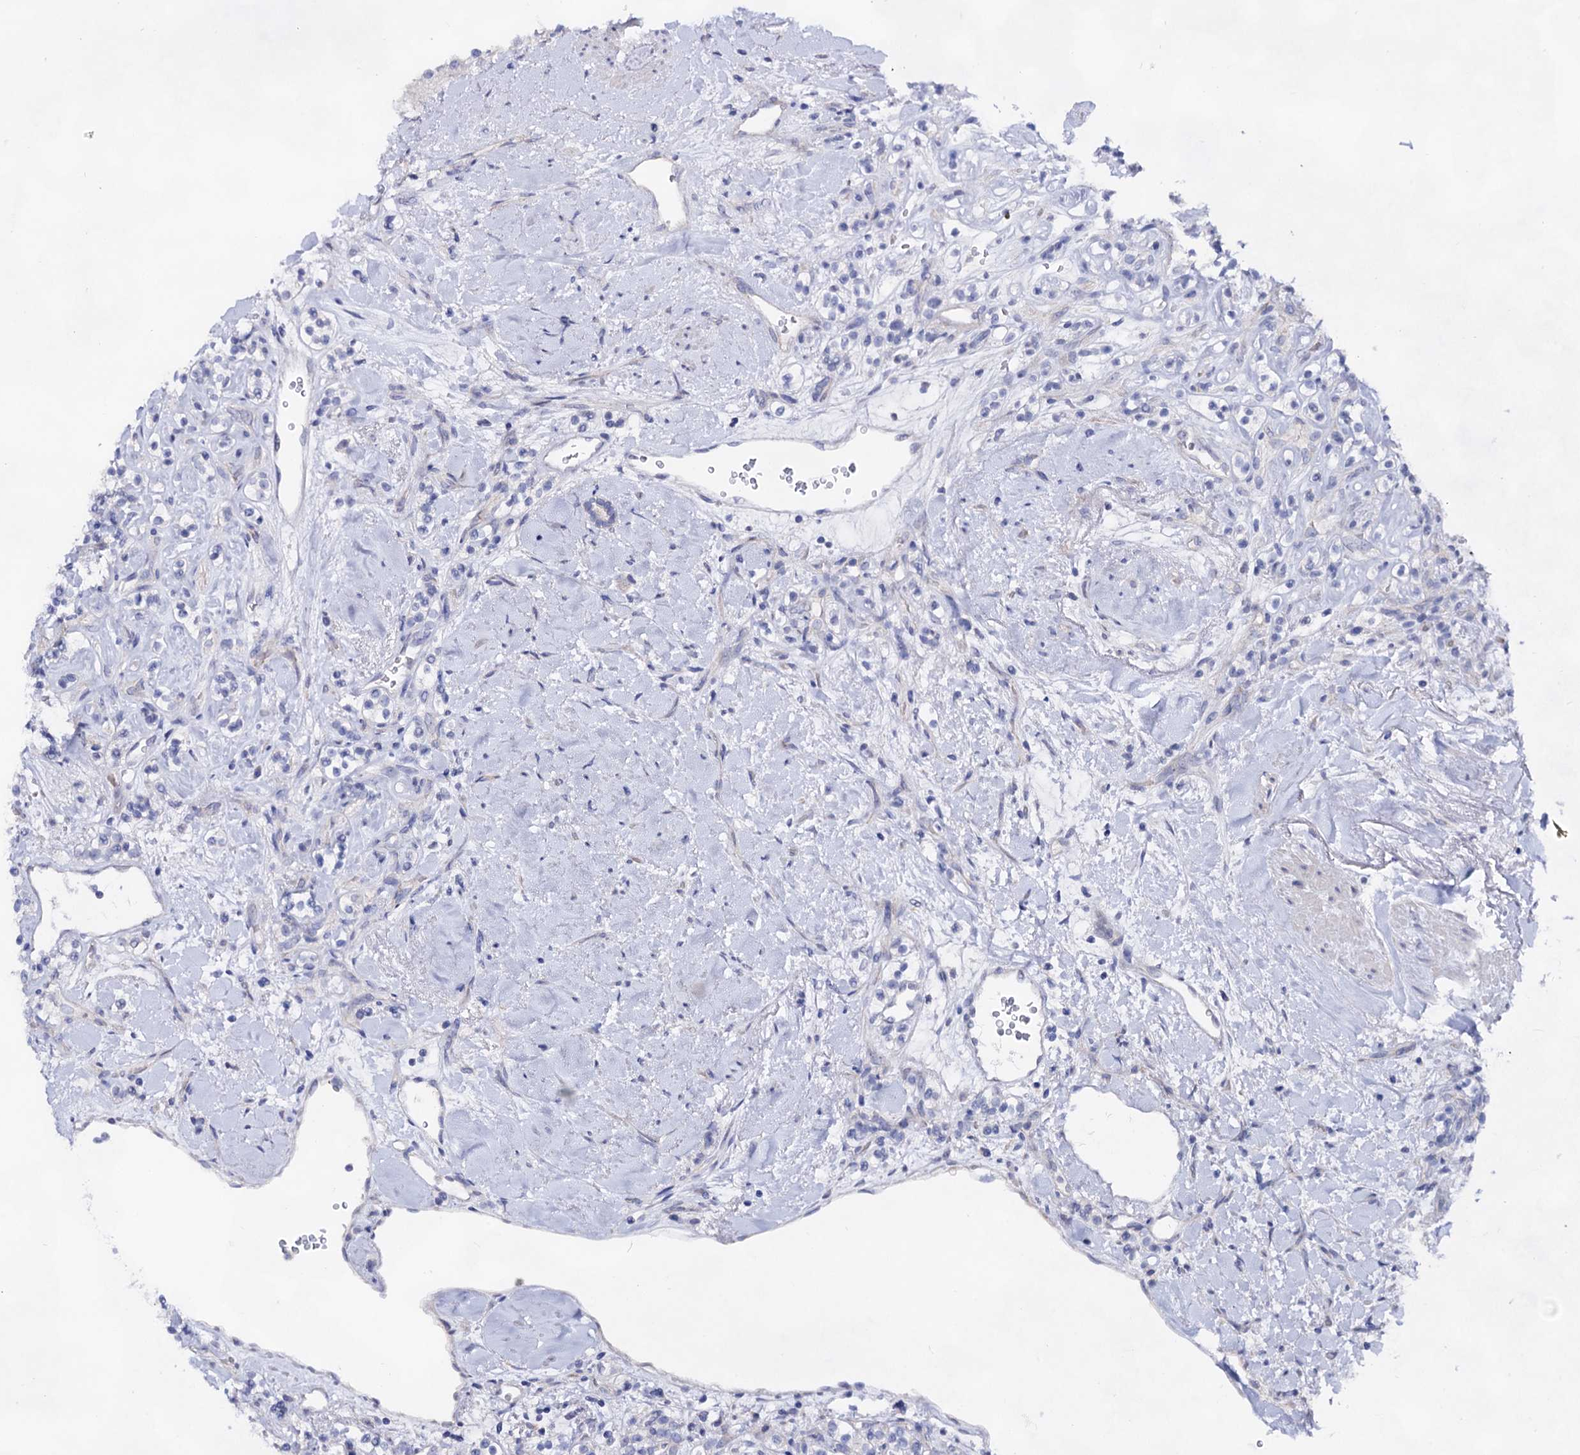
{"staining": {"intensity": "negative", "quantity": "none", "location": "none"}, "tissue": "renal cancer", "cell_type": "Tumor cells", "image_type": "cancer", "snomed": [{"axis": "morphology", "description": "Adenocarcinoma, NOS"}, {"axis": "topography", "description": "Kidney"}], "caption": "This is an immunohistochemistry (IHC) histopathology image of adenocarcinoma (renal). There is no staining in tumor cells.", "gene": "PLIN1", "patient": {"sex": "male", "age": 77}}